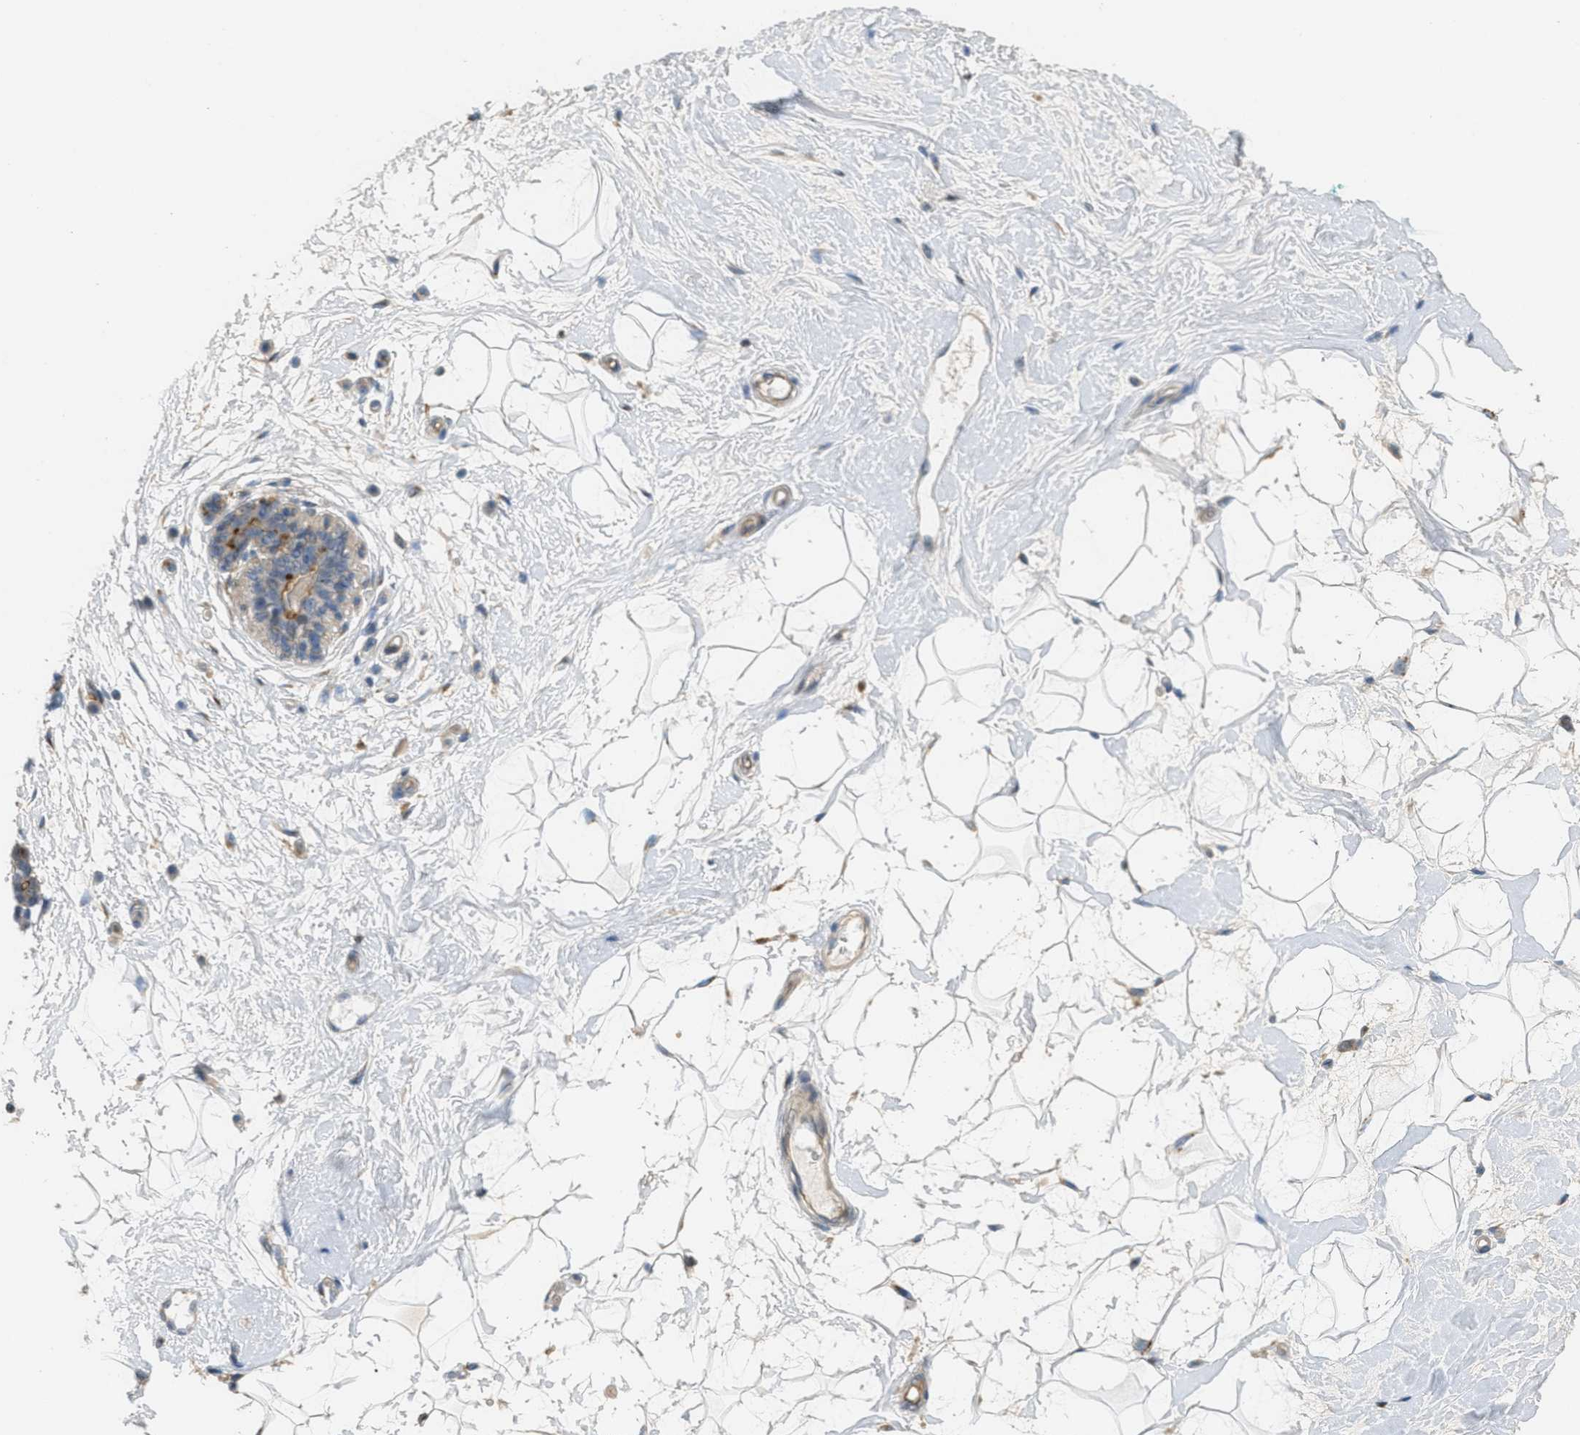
{"staining": {"intensity": "negative", "quantity": "none", "location": "none"}, "tissue": "breast", "cell_type": "Adipocytes", "image_type": "normal", "snomed": [{"axis": "morphology", "description": "Normal tissue, NOS"}, {"axis": "morphology", "description": "Lobular carcinoma"}, {"axis": "topography", "description": "Breast"}], "caption": "This is an IHC histopathology image of normal breast. There is no positivity in adipocytes.", "gene": "ADCY5", "patient": {"sex": "female", "age": 59}}